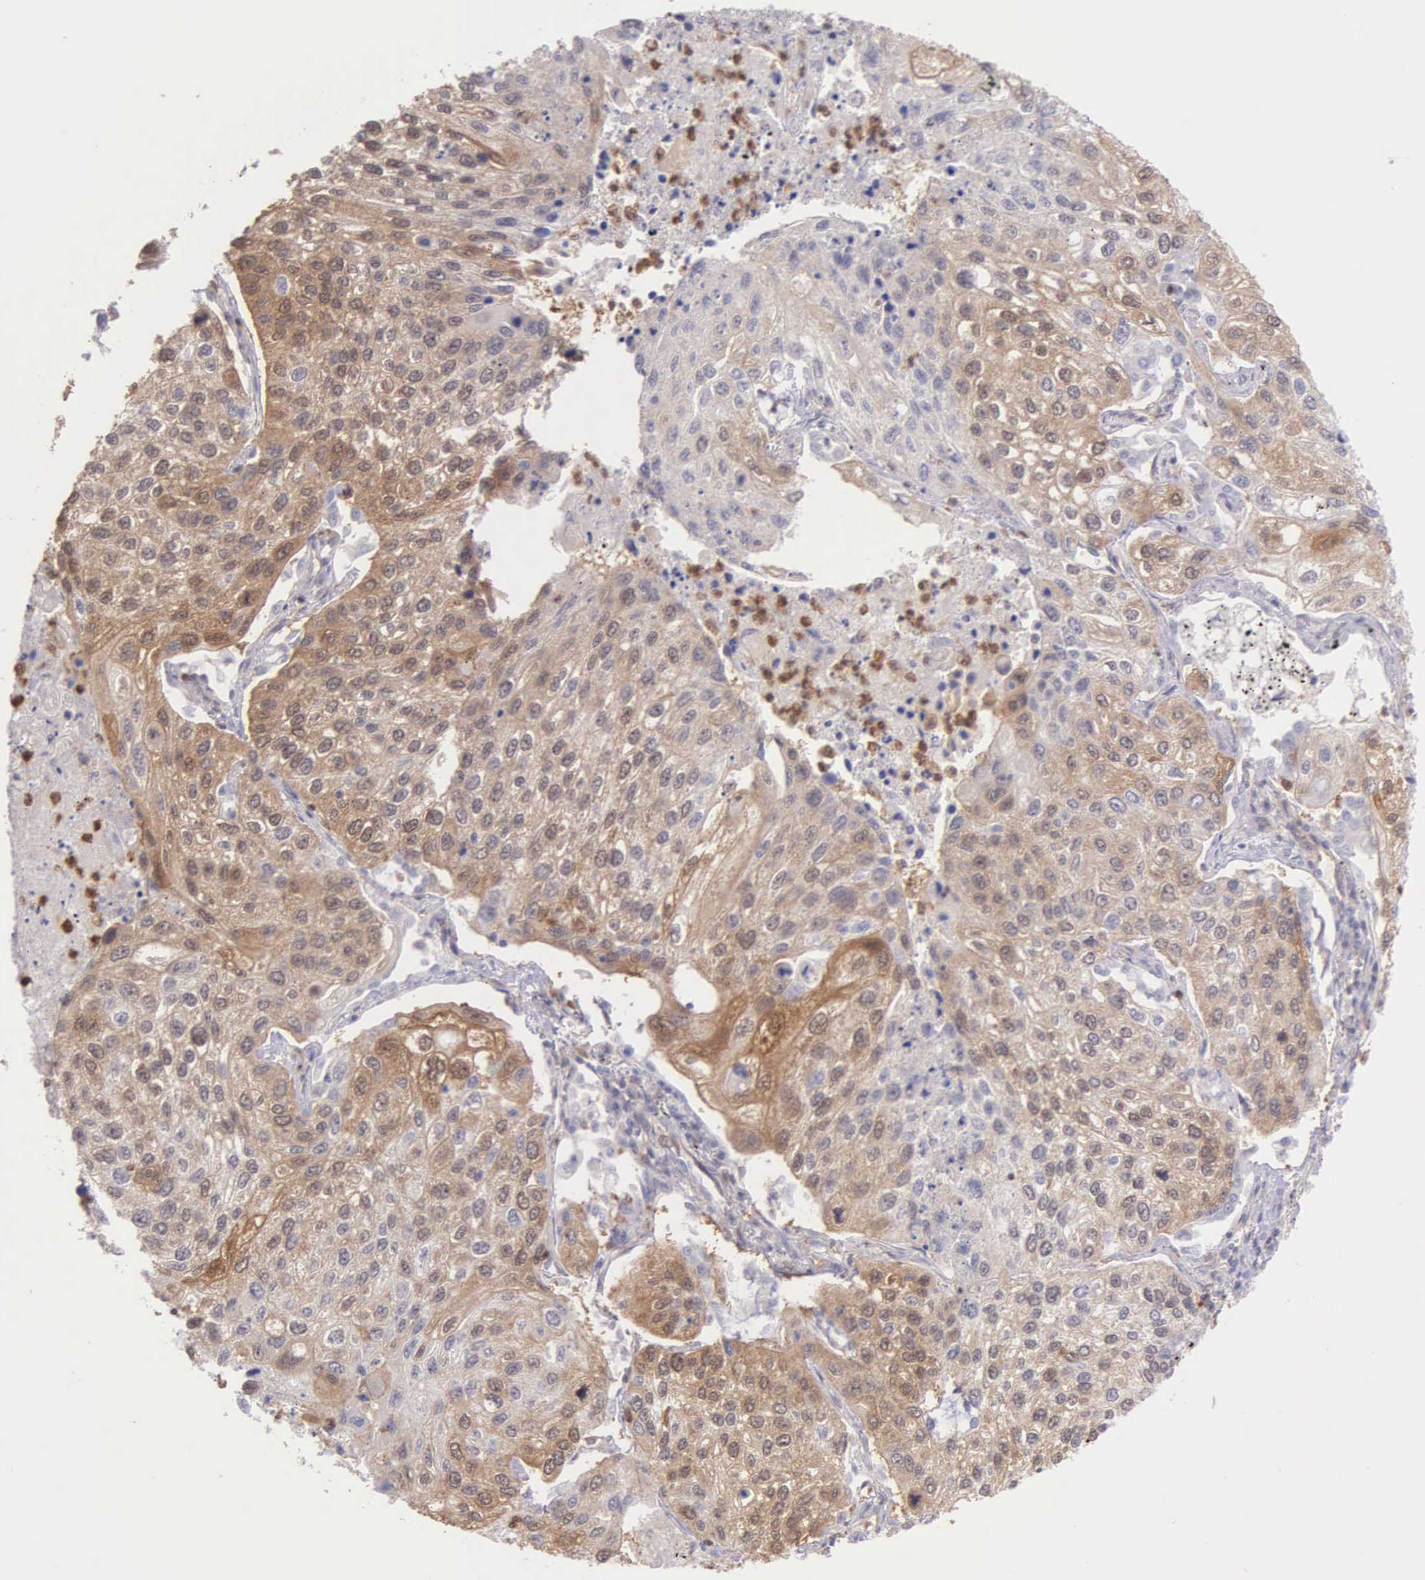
{"staining": {"intensity": "moderate", "quantity": ">75%", "location": "cytoplasmic/membranous"}, "tissue": "lung cancer", "cell_type": "Tumor cells", "image_type": "cancer", "snomed": [{"axis": "morphology", "description": "Squamous cell carcinoma, NOS"}, {"axis": "topography", "description": "Lung"}], "caption": "Tumor cells show medium levels of moderate cytoplasmic/membranous expression in about >75% of cells in lung cancer.", "gene": "BID", "patient": {"sex": "male", "age": 75}}